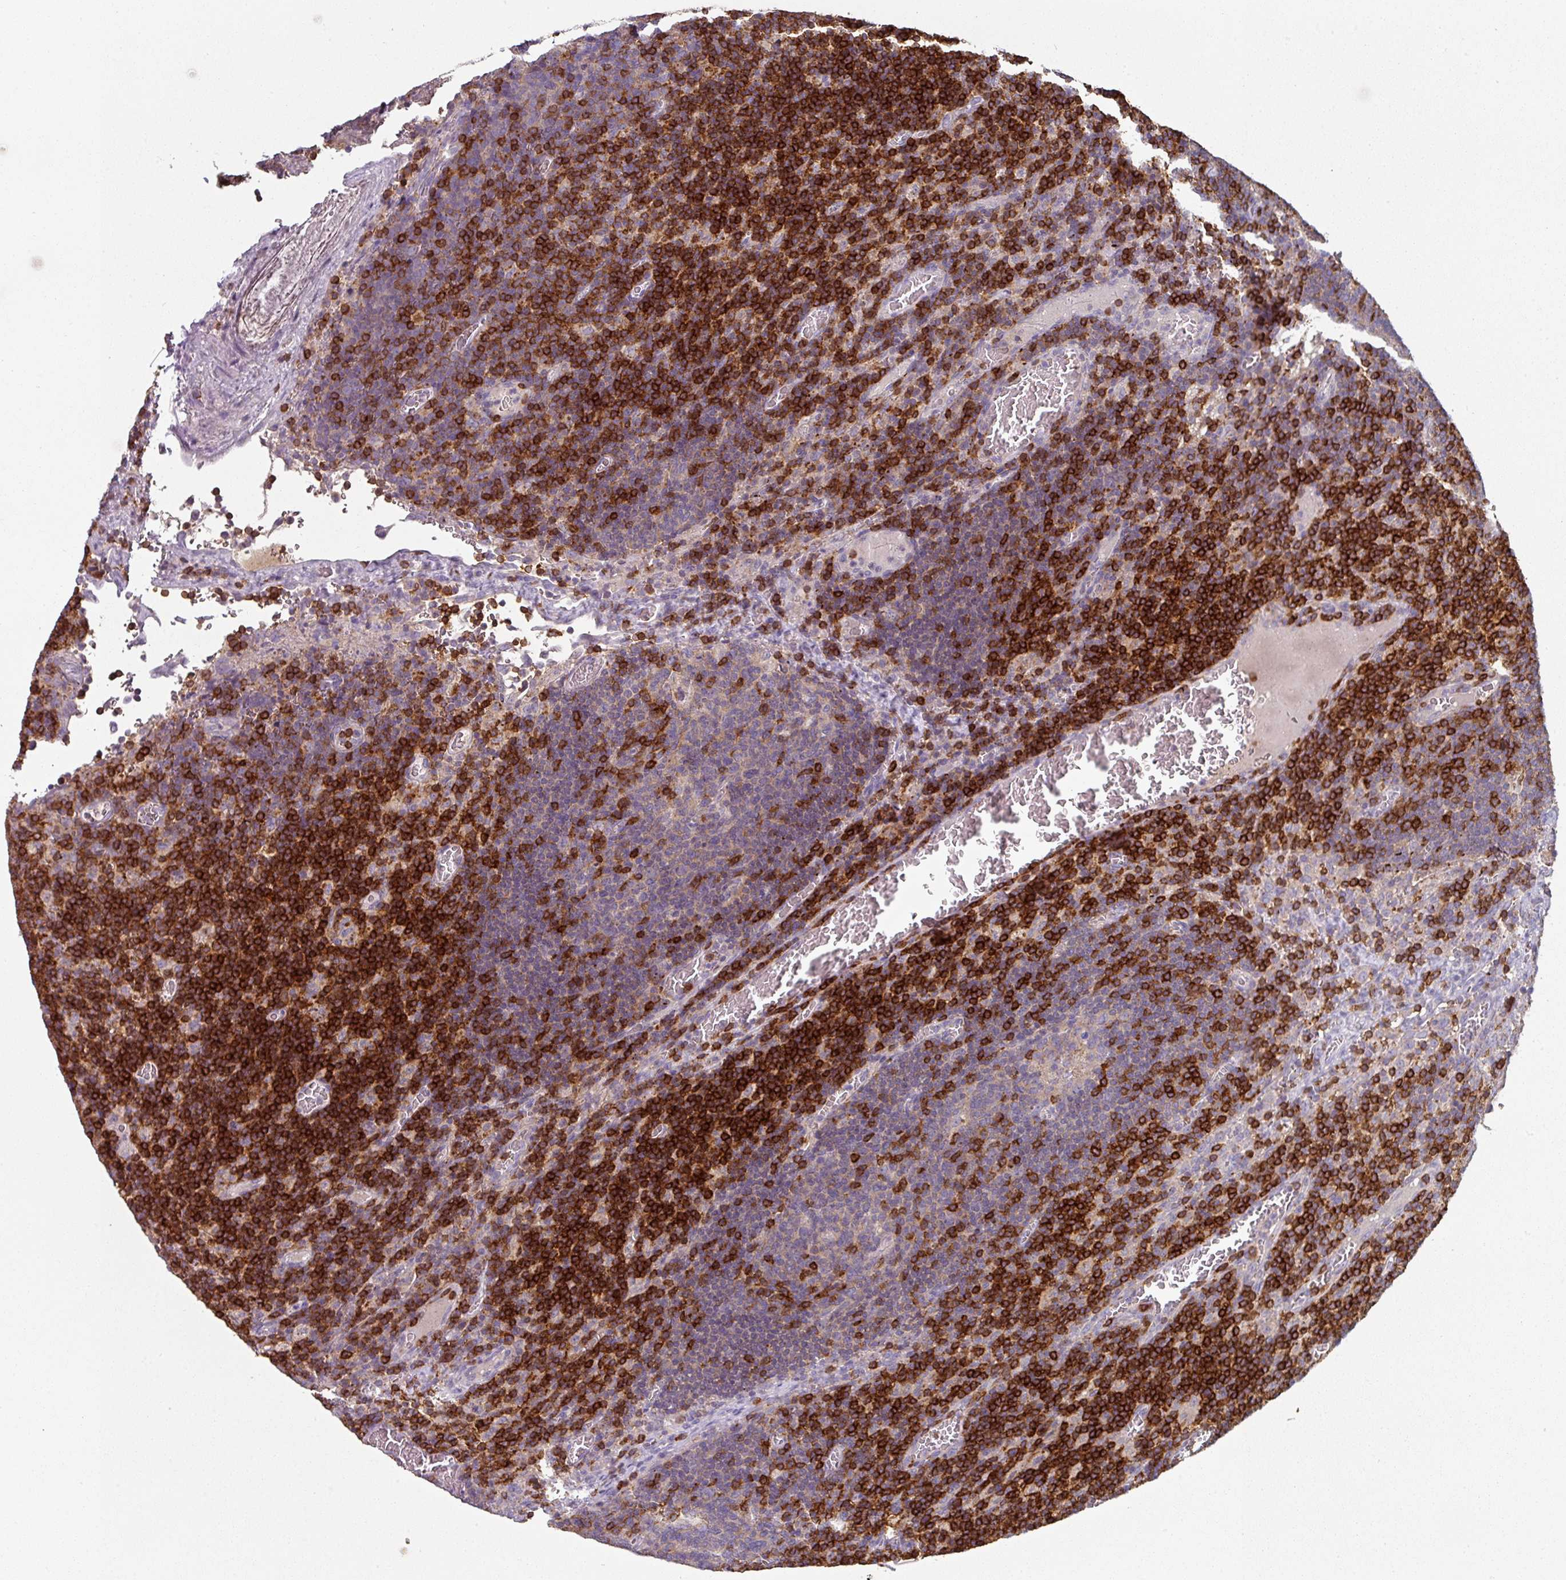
{"staining": {"intensity": "strong", "quantity": "<25%", "location": "cytoplasmic/membranous"}, "tissue": "lymph node", "cell_type": "Germinal center cells", "image_type": "normal", "snomed": [{"axis": "morphology", "description": "Normal tissue, NOS"}, {"axis": "topography", "description": "Lymph node"}], "caption": "High-magnification brightfield microscopy of unremarkable lymph node stained with DAB (3,3'-diaminobenzidine) (brown) and counterstained with hematoxylin (blue). germinal center cells exhibit strong cytoplasmic/membranous staining is present in about<25% of cells. Immunohistochemistry stains the protein in brown and the nuclei are stained blue.", "gene": "CD3G", "patient": {"sex": "male", "age": 50}}